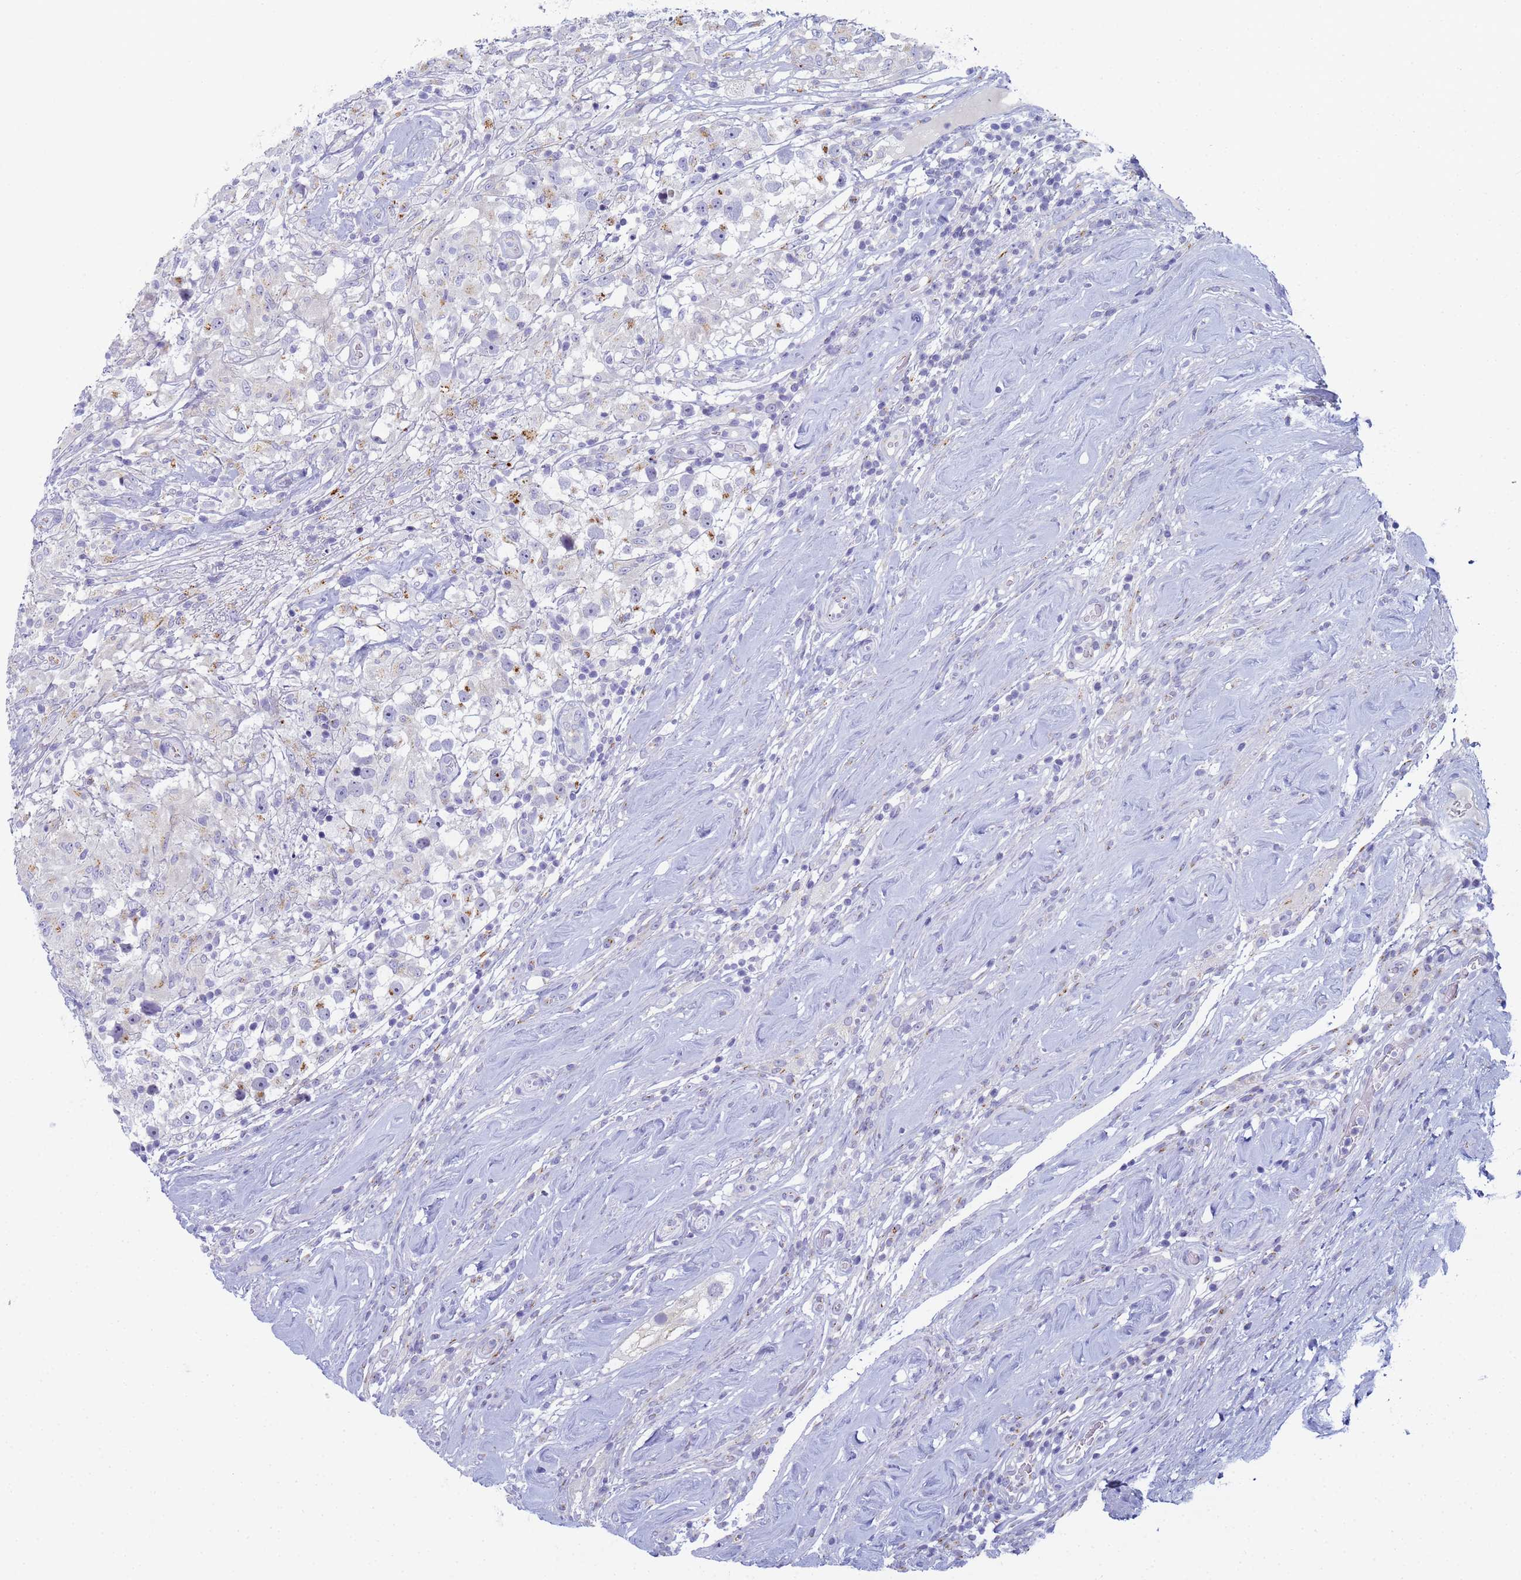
{"staining": {"intensity": "moderate", "quantity": "<25%", "location": "cytoplasmic/membranous"}, "tissue": "testis cancer", "cell_type": "Tumor cells", "image_type": "cancer", "snomed": [{"axis": "morphology", "description": "Seminoma, NOS"}, {"axis": "topography", "description": "Testis"}], "caption": "Testis cancer (seminoma) stained for a protein reveals moderate cytoplasmic/membranous positivity in tumor cells.", "gene": "CR1", "patient": {"sex": "male", "age": 46}}